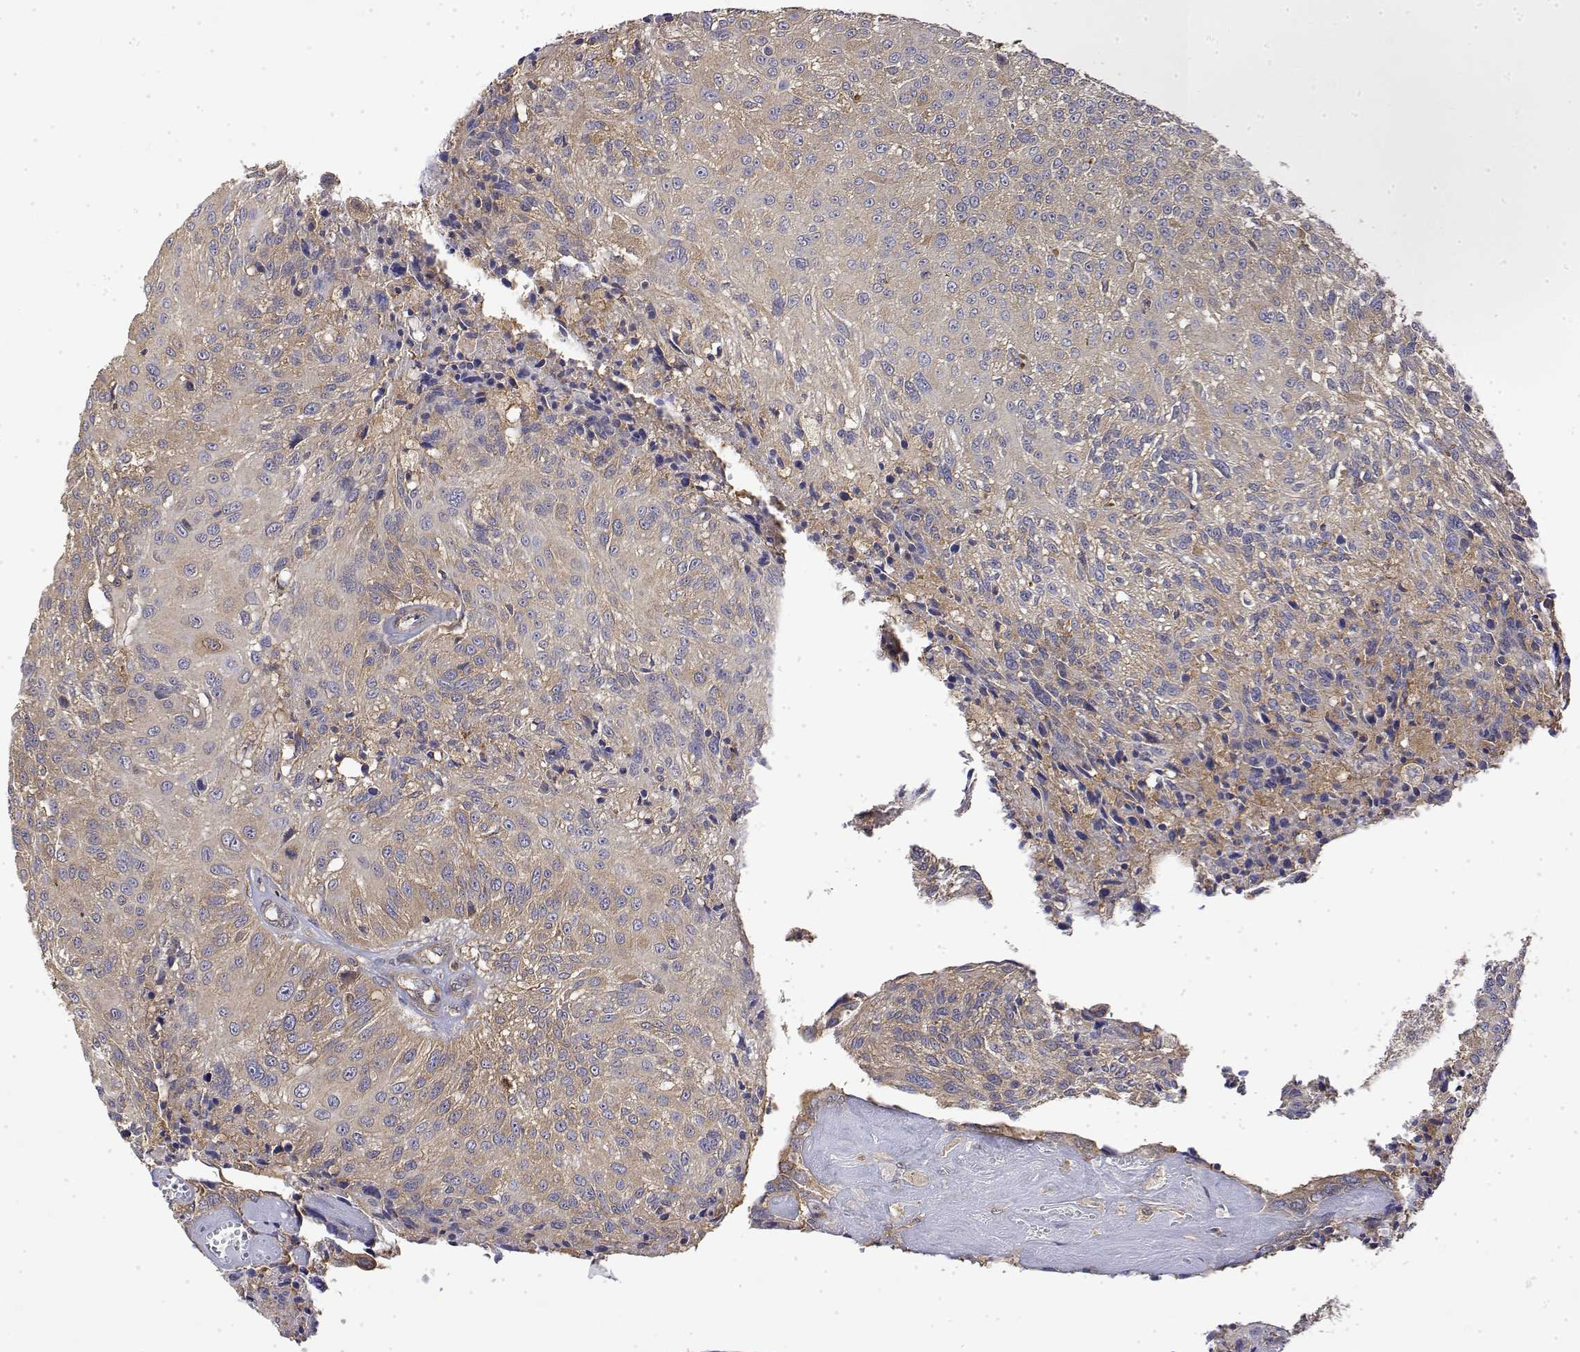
{"staining": {"intensity": "weak", "quantity": "<25%", "location": "cytoplasmic/membranous"}, "tissue": "urothelial cancer", "cell_type": "Tumor cells", "image_type": "cancer", "snomed": [{"axis": "morphology", "description": "Urothelial carcinoma, NOS"}, {"axis": "topography", "description": "Urinary bladder"}], "caption": "Protein analysis of transitional cell carcinoma displays no significant positivity in tumor cells.", "gene": "PACSIN2", "patient": {"sex": "male", "age": 55}}